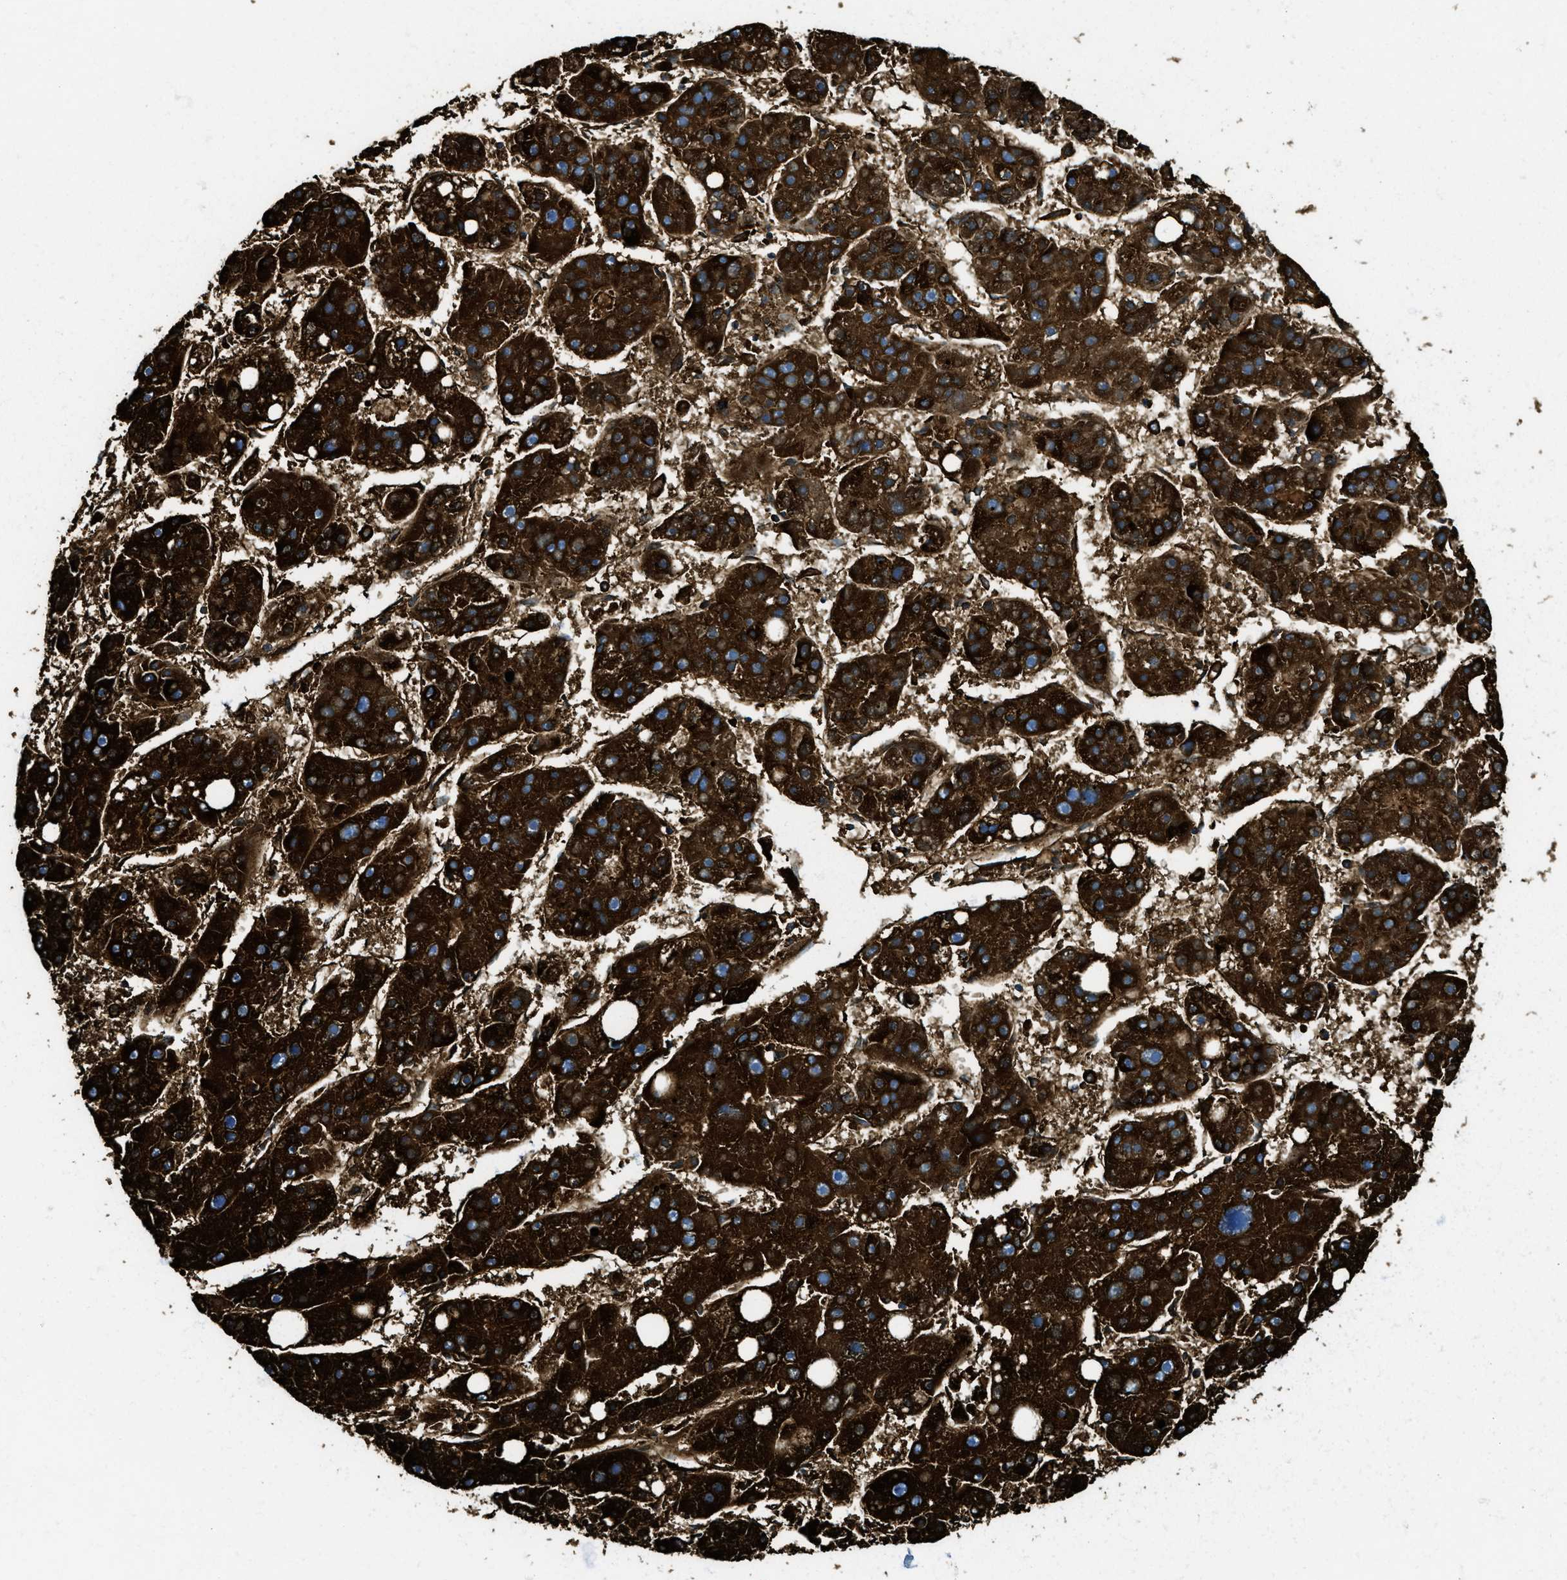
{"staining": {"intensity": "strong", "quantity": ">75%", "location": "cytoplasmic/membranous"}, "tissue": "liver cancer", "cell_type": "Tumor cells", "image_type": "cancer", "snomed": [{"axis": "morphology", "description": "Carcinoma, Hepatocellular, NOS"}, {"axis": "topography", "description": "Liver"}], "caption": "Immunohistochemistry (IHC) of hepatocellular carcinoma (liver) reveals high levels of strong cytoplasmic/membranous staining in about >75% of tumor cells. The staining was performed using DAB (3,3'-diaminobenzidine), with brown indicating positive protein expression. Nuclei are stained blue with hematoxylin.", "gene": "TRIM59", "patient": {"sex": "female", "age": 61}}